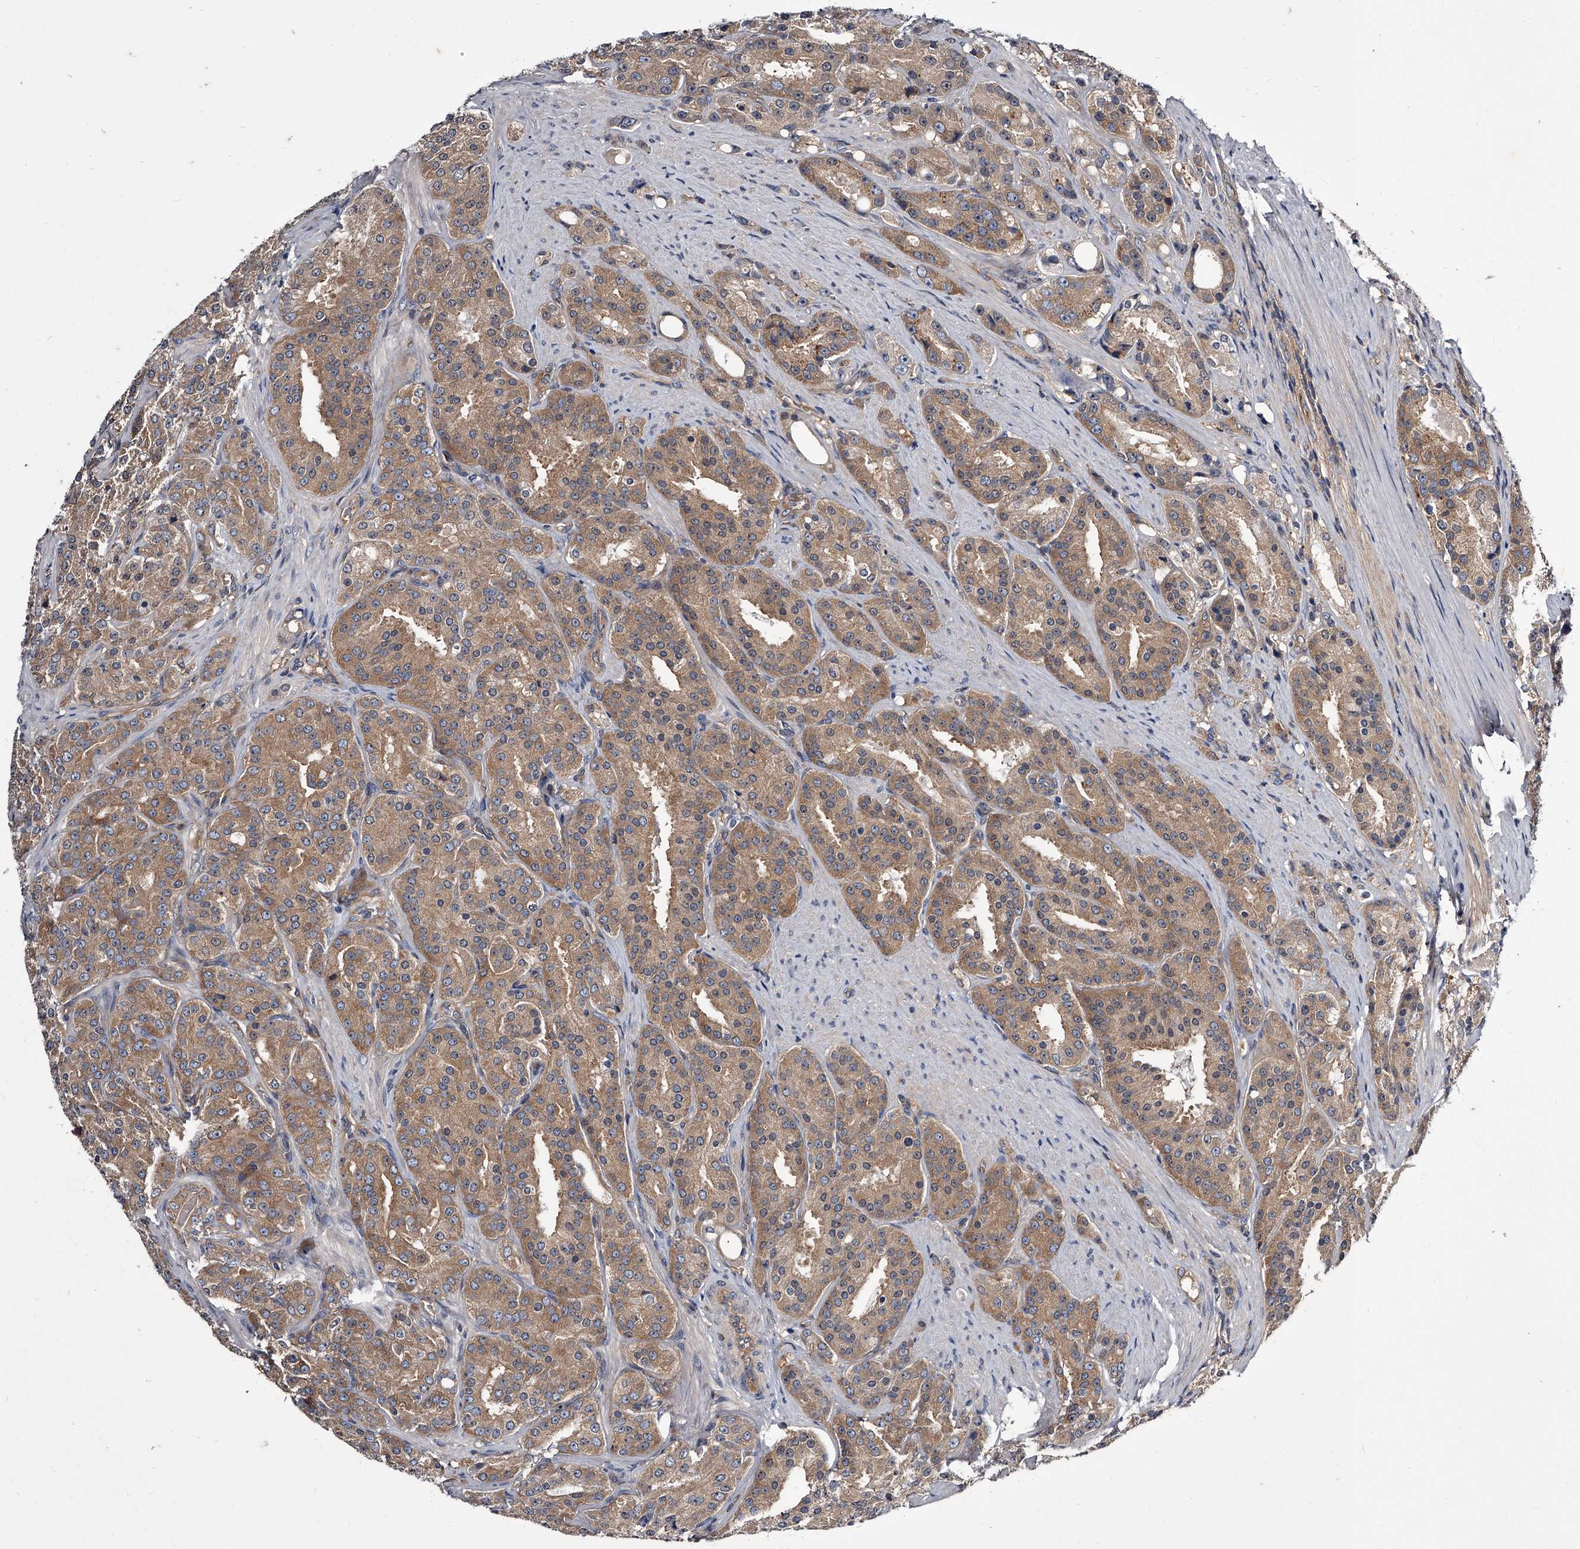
{"staining": {"intensity": "moderate", "quantity": ">75%", "location": "cytoplasmic/membranous"}, "tissue": "prostate cancer", "cell_type": "Tumor cells", "image_type": "cancer", "snomed": [{"axis": "morphology", "description": "Adenocarcinoma, High grade"}, {"axis": "topography", "description": "Prostate"}], "caption": "About >75% of tumor cells in prostate cancer display moderate cytoplasmic/membranous protein staining as visualized by brown immunohistochemical staining.", "gene": "GAPVD1", "patient": {"sex": "male", "age": 60}}